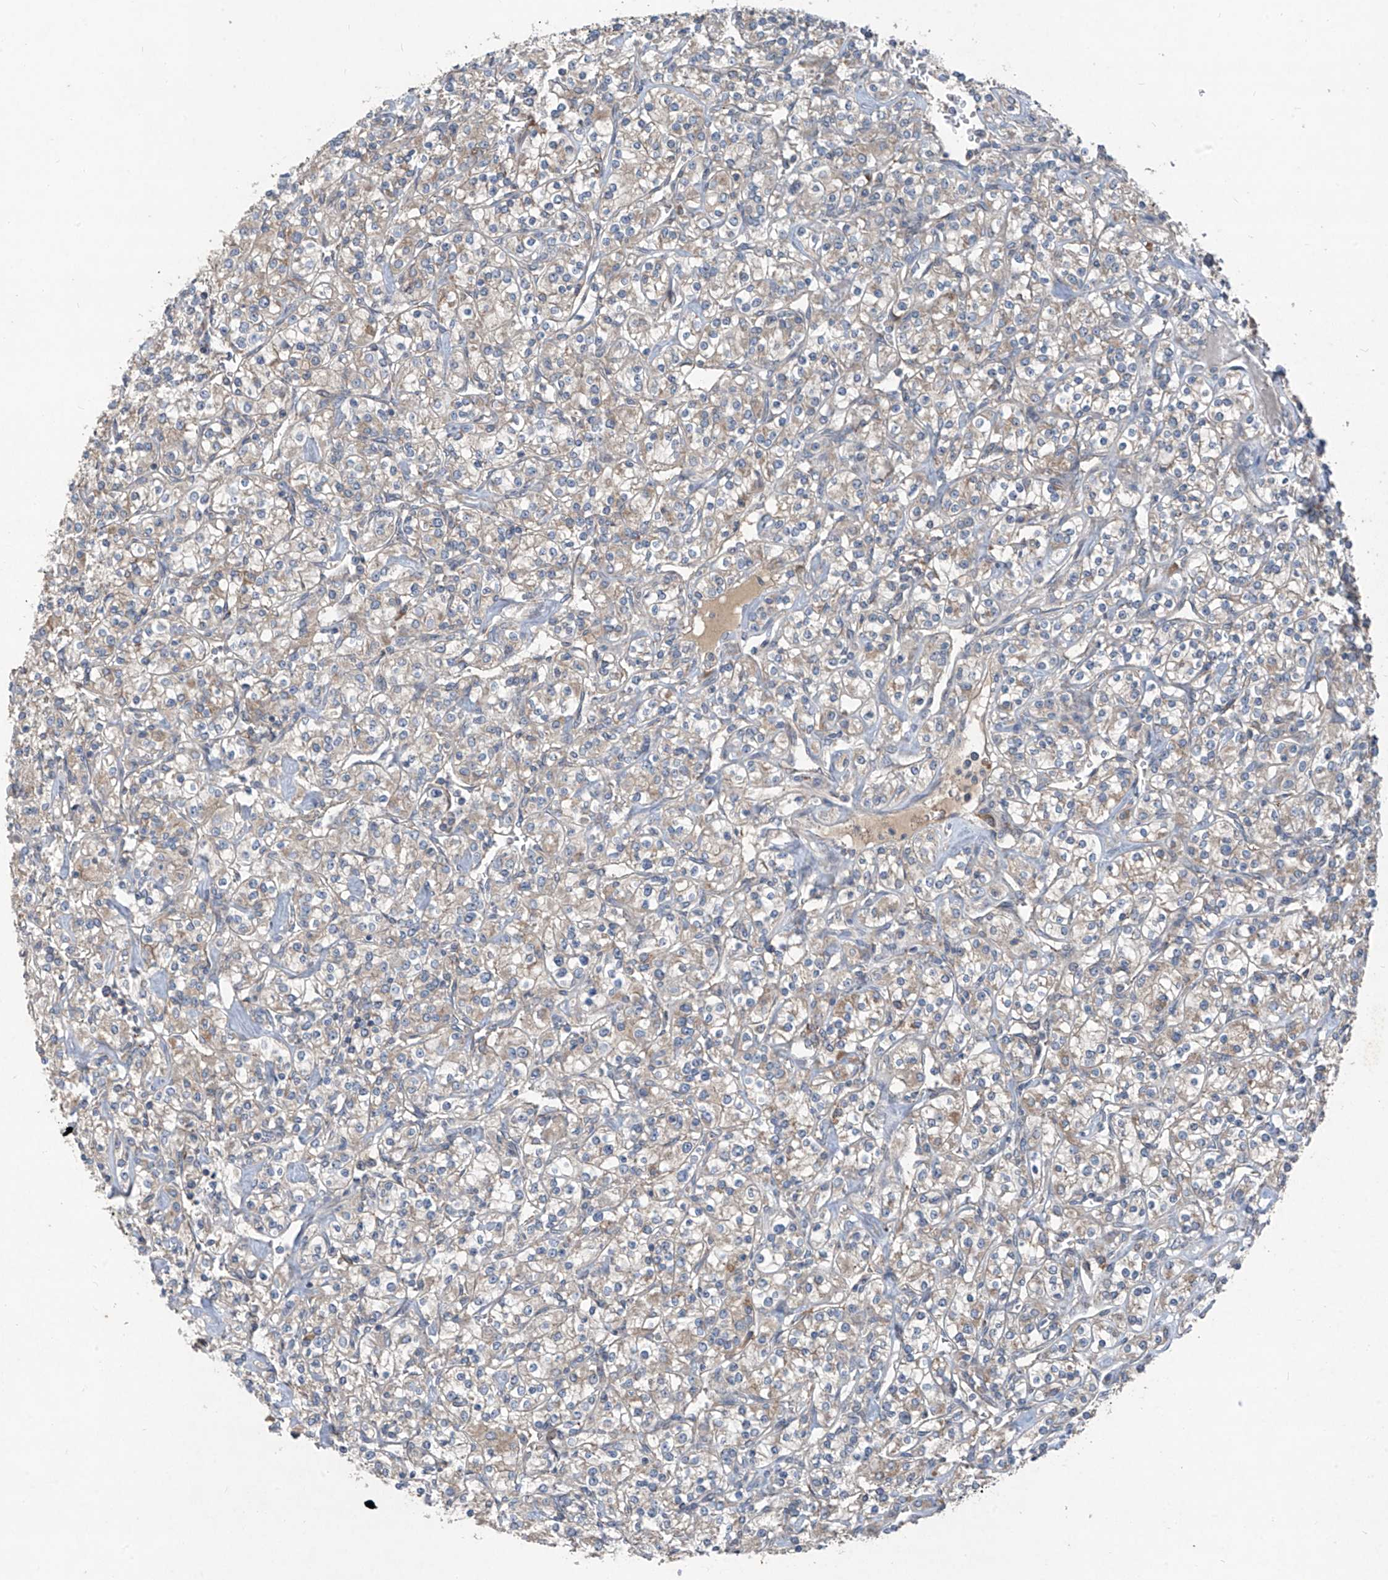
{"staining": {"intensity": "negative", "quantity": "none", "location": "none"}, "tissue": "renal cancer", "cell_type": "Tumor cells", "image_type": "cancer", "snomed": [{"axis": "morphology", "description": "Adenocarcinoma, NOS"}, {"axis": "topography", "description": "Kidney"}], "caption": "This is a histopathology image of immunohistochemistry (IHC) staining of renal cancer, which shows no expression in tumor cells.", "gene": "FOXRED2", "patient": {"sex": "male", "age": 77}}